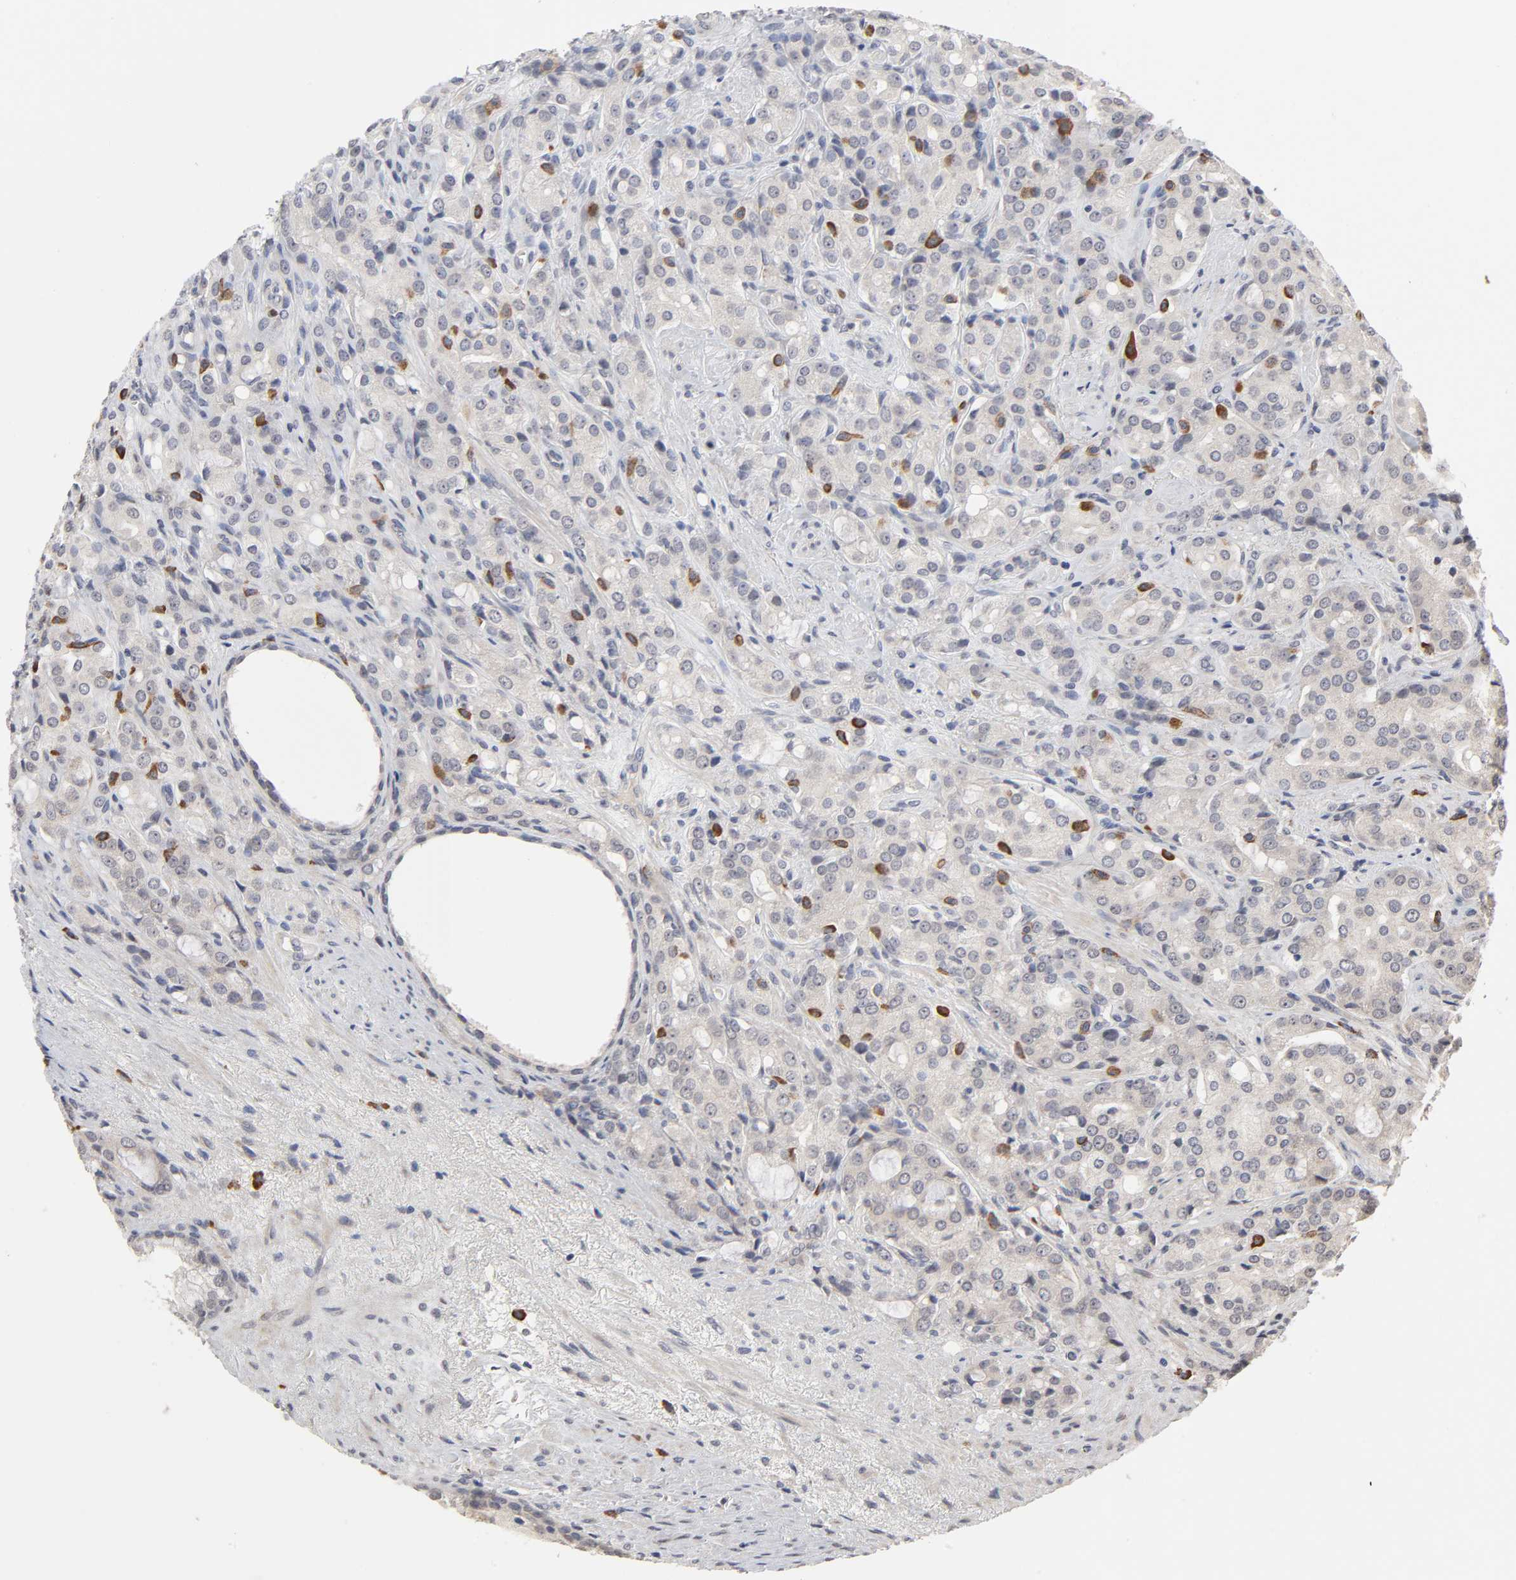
{"staining": {"intensity": "weak", "quantity": "25%-75%", "location": "cytoplasmic/membranous"}, "tissue": "prostate cancer", "cell_type": "Tumor cells", "image_type": "cancer", "snomed": [{"axis": "morphology", "description": "Adenocarcinoma, High grade"}, {"axis": "topography", "description": "Prostate"}], "caption": "Prostate cancer stained with immunohistochemistry reveals weak cytoplasmic/membranous expression in about 25%-75% of tumor cells.", "gene": "HNF4A", "patient": {"sex": "male", "age": 72}}